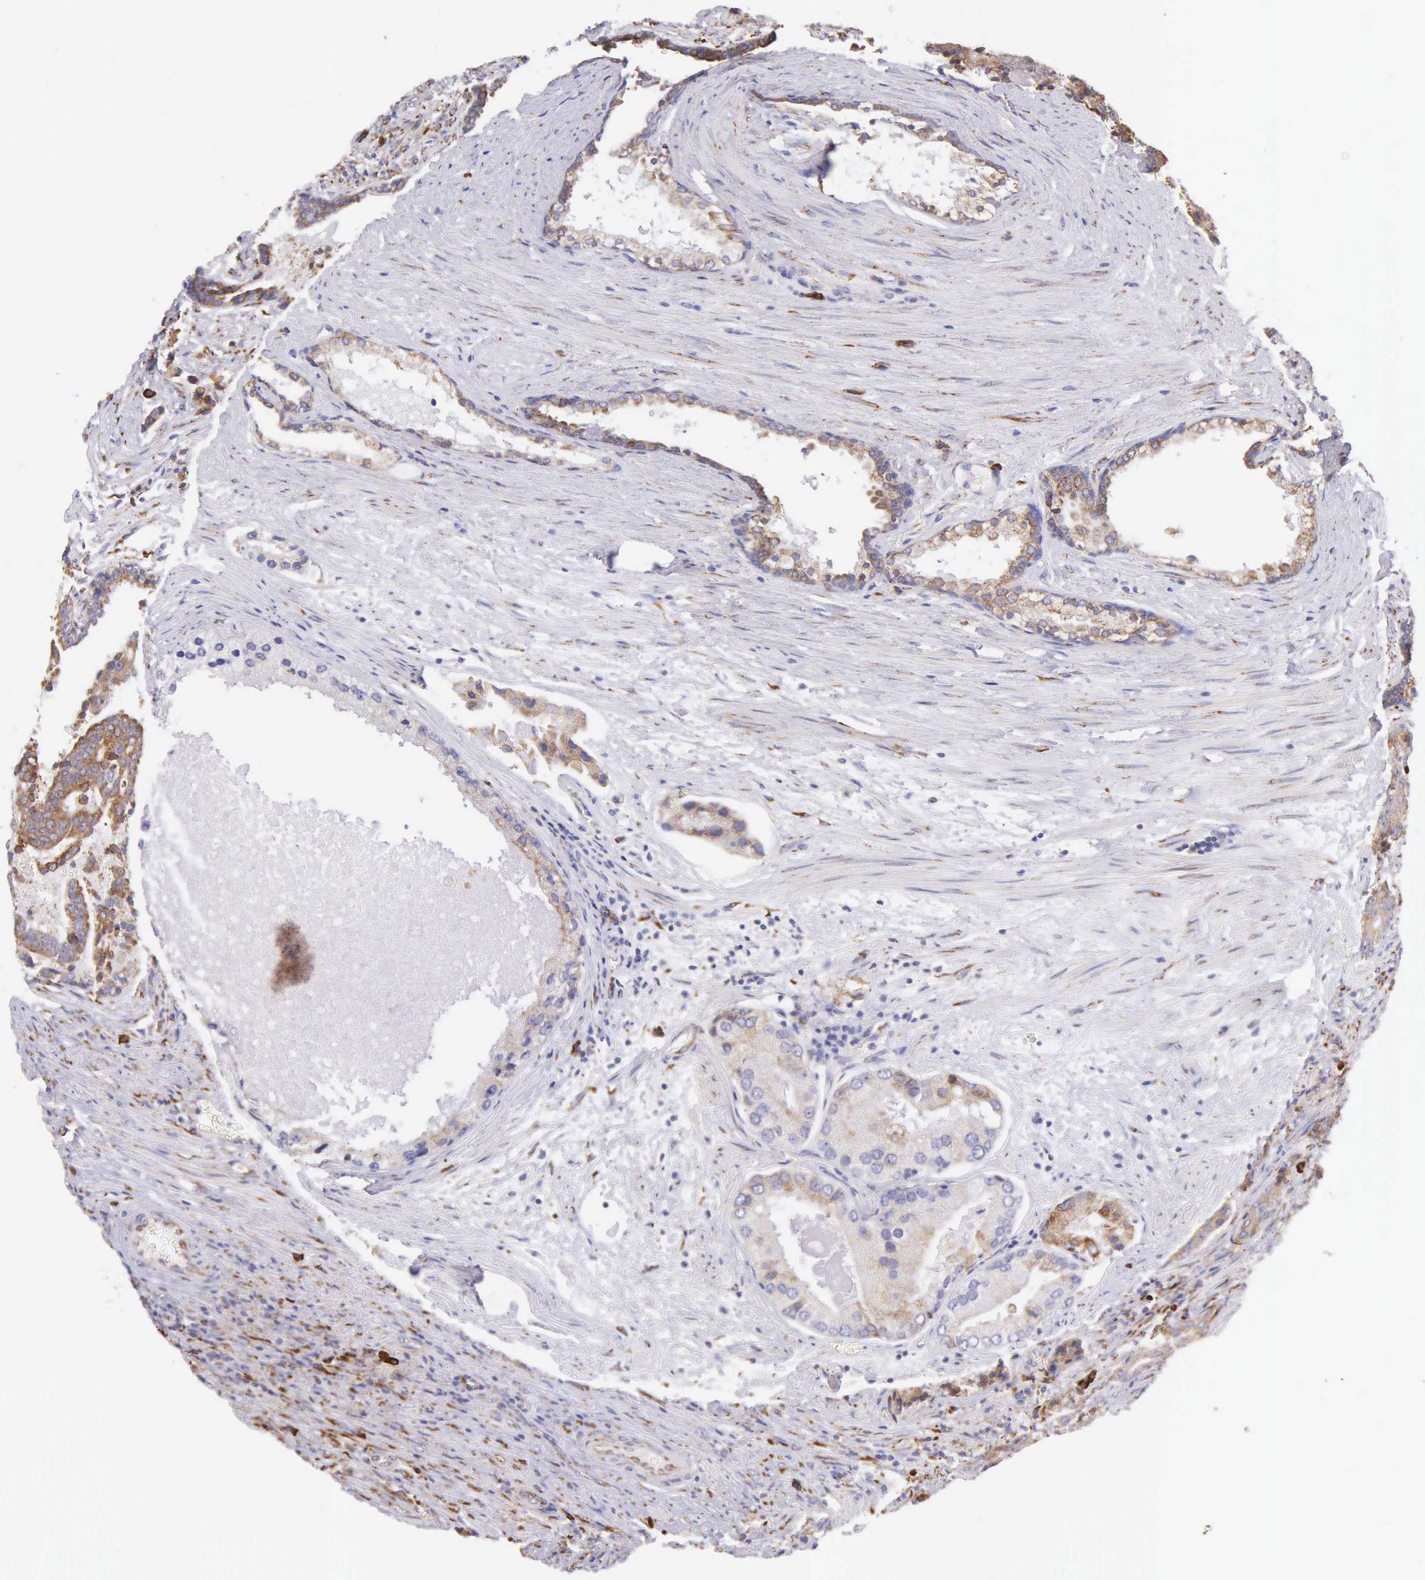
{"staining": {"intensity": "moderate", "quantity": ">75%", "location": "cytoplasmic/membranous"}, "tissue": "prostate cancer", "cell_type": "Tumor cells", "image_type": "cancer", "snomed": [{"axis": "morphology", "description": "Adenocarcinoma, Medium grade"}, {"axis": "topography", "description": "Prostate"}], "caption": "Immunohistochemistry (IHC) (DAB (3,3'-diaminobenzidine)) staining of prostate cancer displays moderate cytoplasmic/membranous protein positivity in about >75% of tumor cells.", "gene": "CKAP4", "patient": {"sex": "male", "age": 70}}